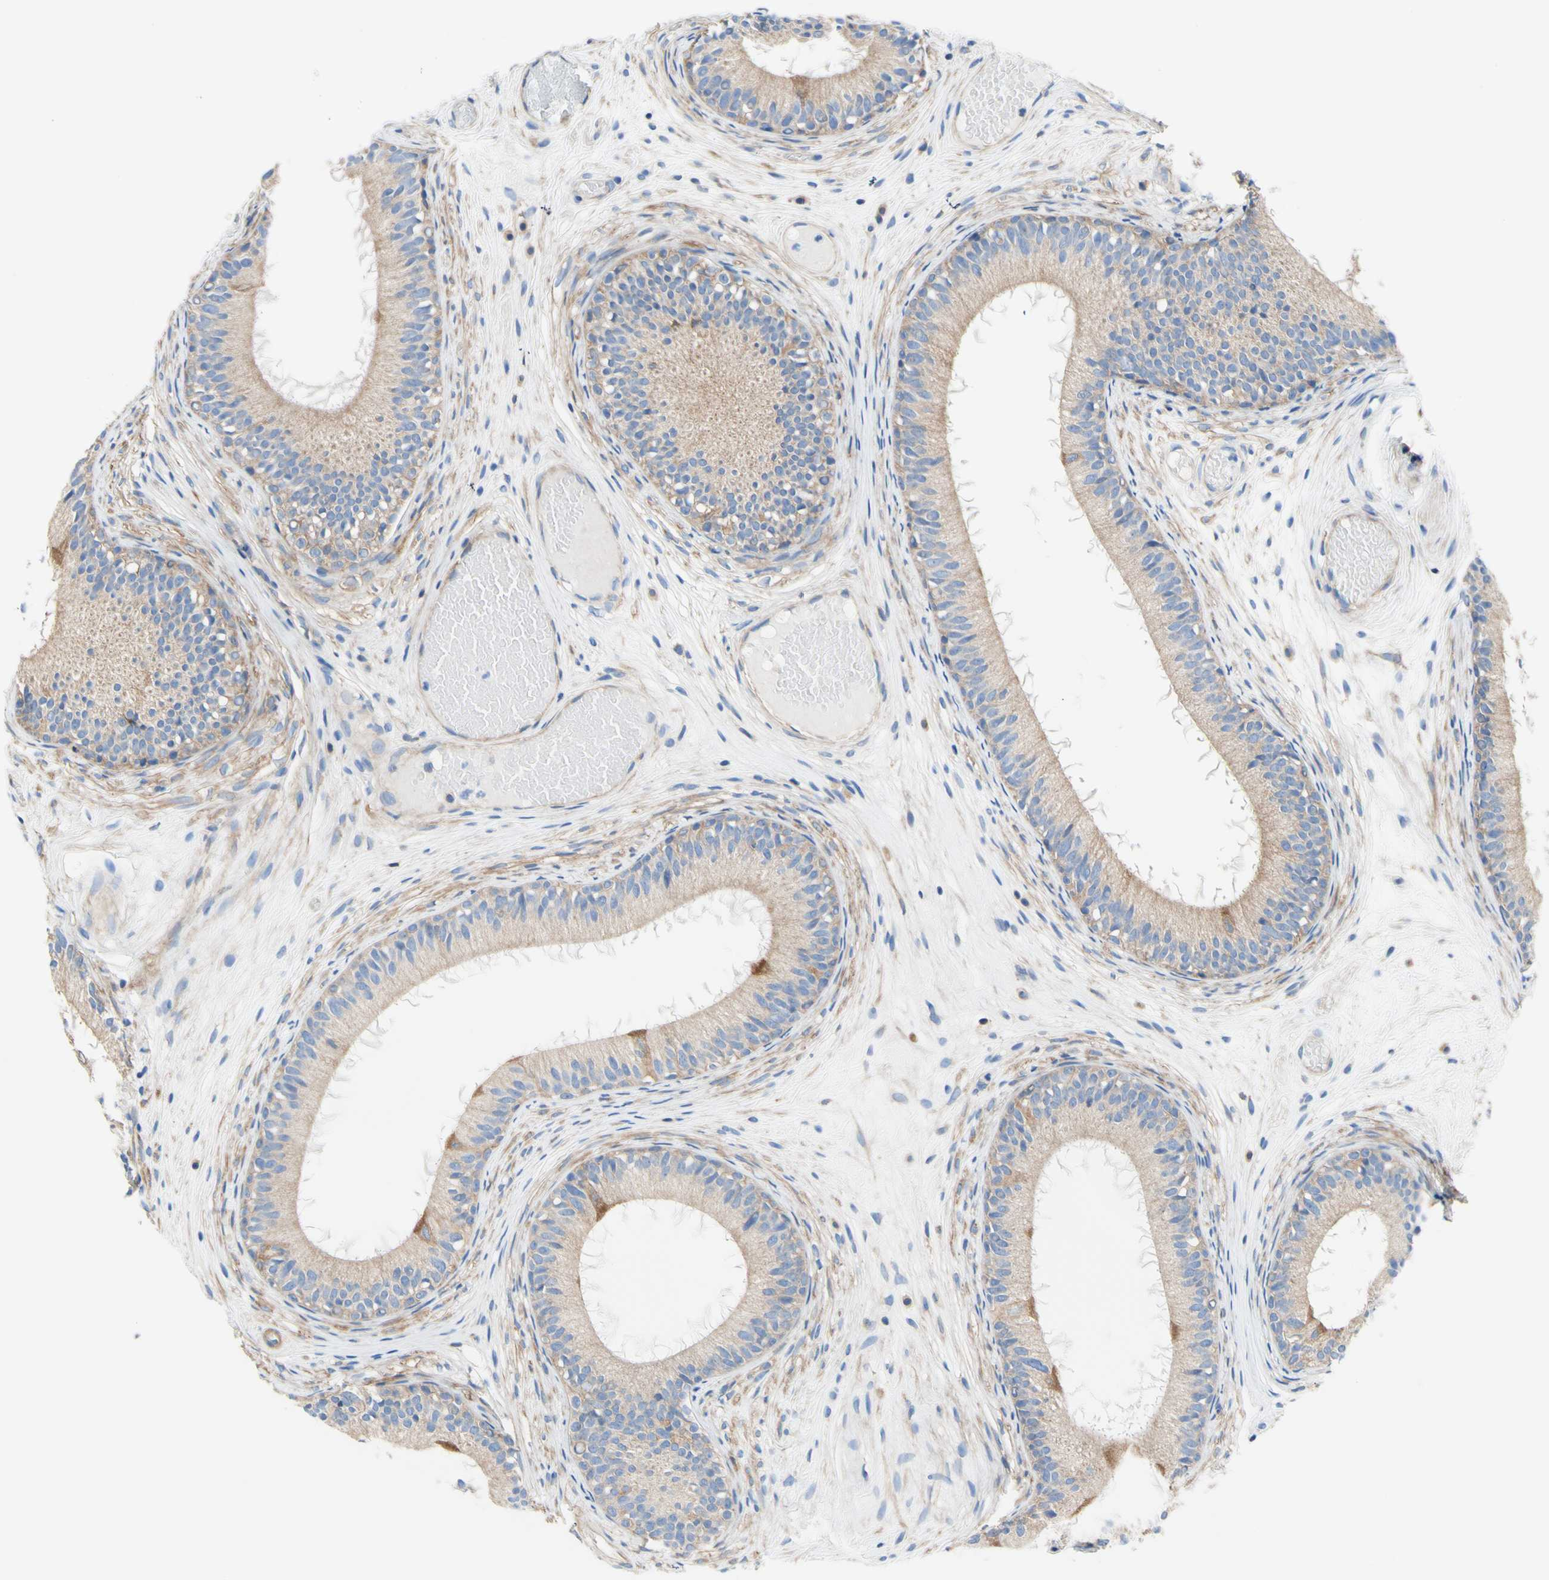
{"staining": {"intensity": "weak", "quantity": "25%-75%", "location": "cytoplasmic/membranous"}, "tissue": "epididymis", "cell_type": "Glandular cells", "image_type": "normal", "snomed": [{"axis": "morphology", "description": "Normal tissue, NOS"}, {"axis": "morphology", "description": "Atrophy, NOS"}, {"axis": "topography", "description": "Testis"}, {"axis": "topography", "description": "Epididymis"}], "caption": "Immunohistochemistry (IHC) micrograph of benign epididymis: human epididymis stained using immunohistochemistry displays low levels of weak protein expression localized specifically in the cytoplasmic/membranous of glandular cells, appearing as a cytoplasmic/membranous brown color.", "gene": "RETREG2", "patient": {"sex": "male", "age": 18}}